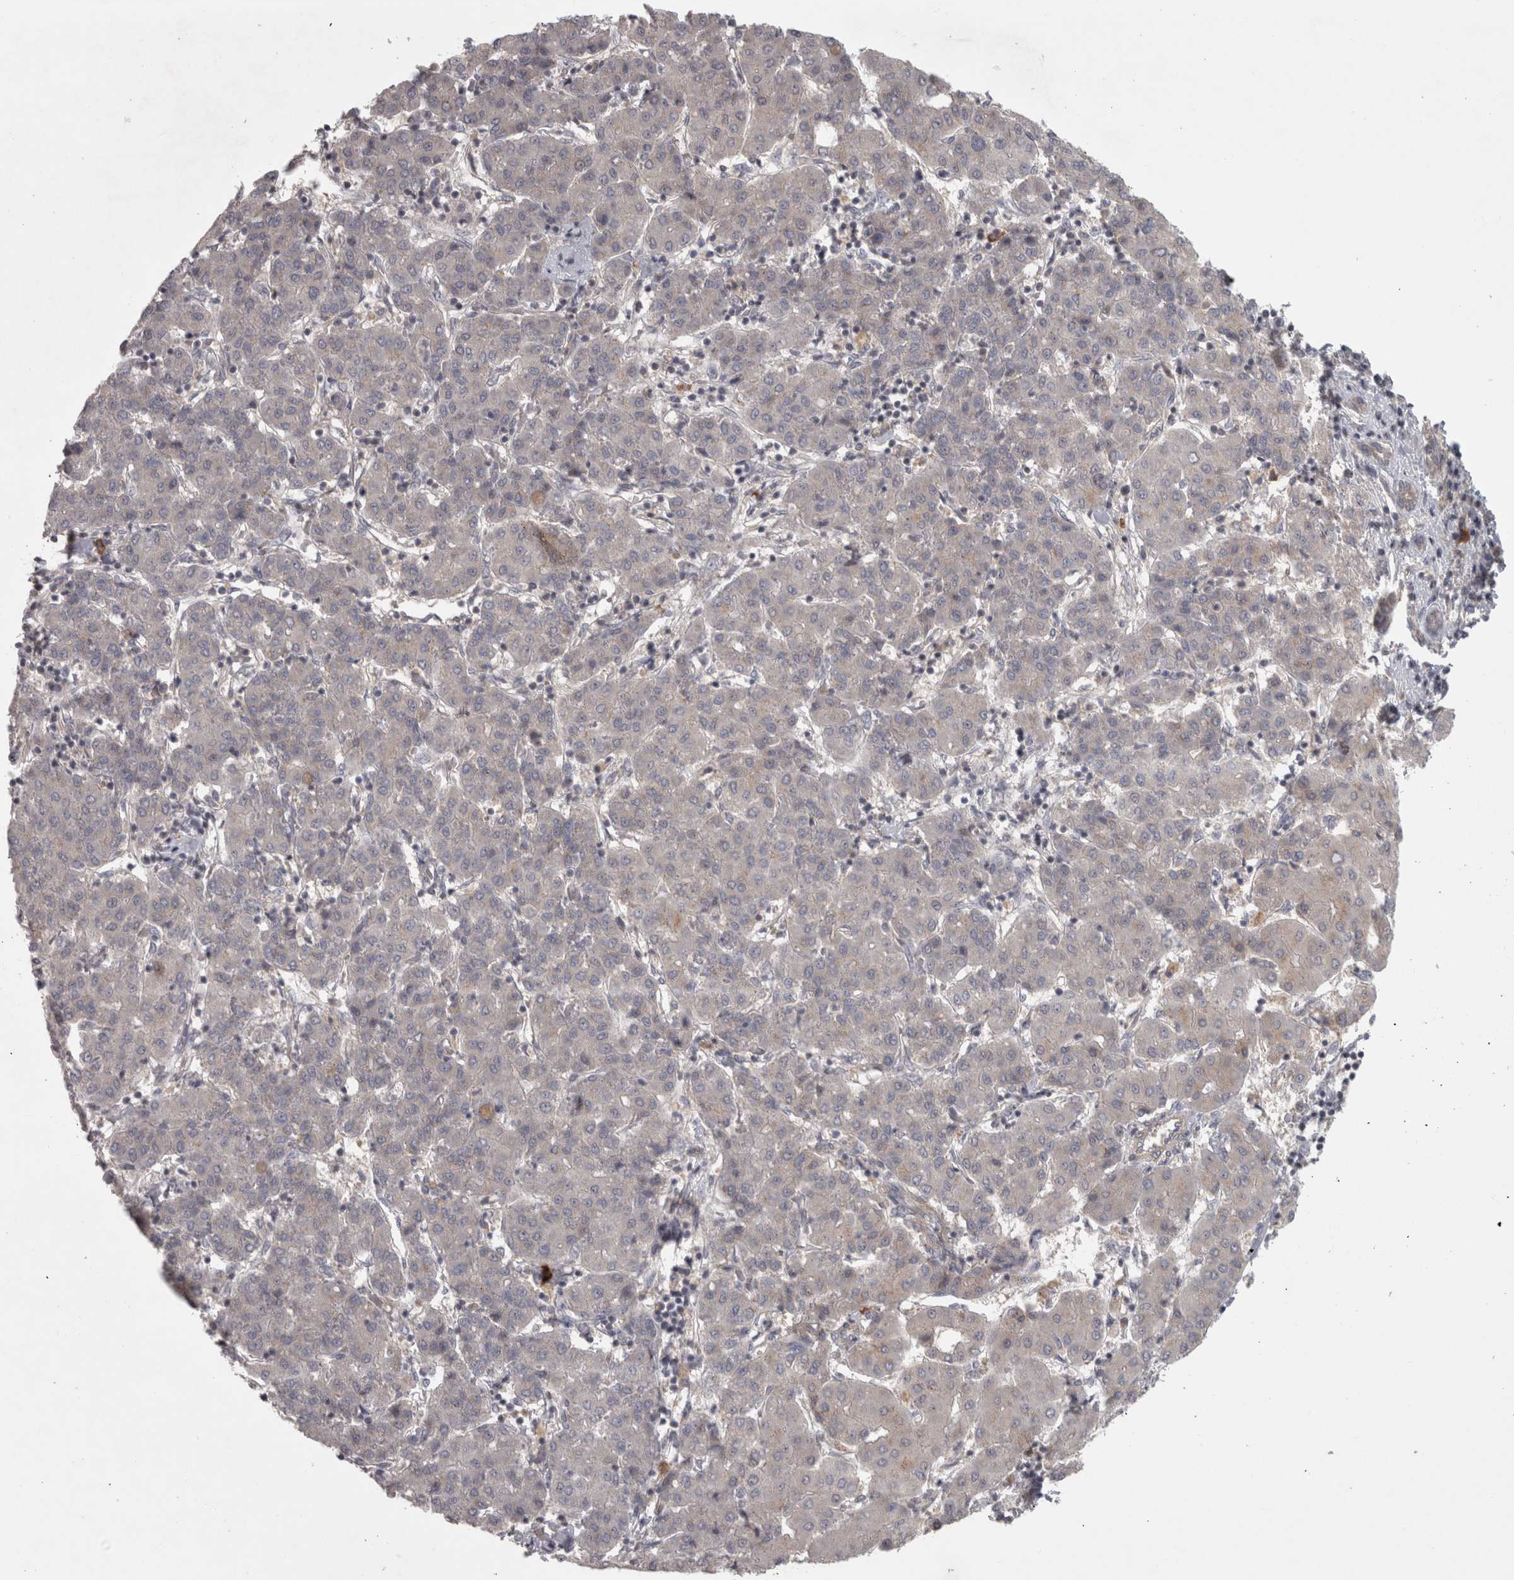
{"staining": {"intensity": "negative", "quantity": "none", "location": "none"}, "tissue": "liver cancer", "cell_type": "Tumor cells", "image_type": "cancer", "snomed": [{"axis": "morphology", "description": "Carcinoma, Hepatocellular, NOS"}, {"axis": "topography", "description": "Liver"}], "caption": "The IHC micrograph has no significant expression in tumor cells of liver cancer tissue.", "gene": "SLCO5A1", "patient": {"sex": "male", "age": 65}}